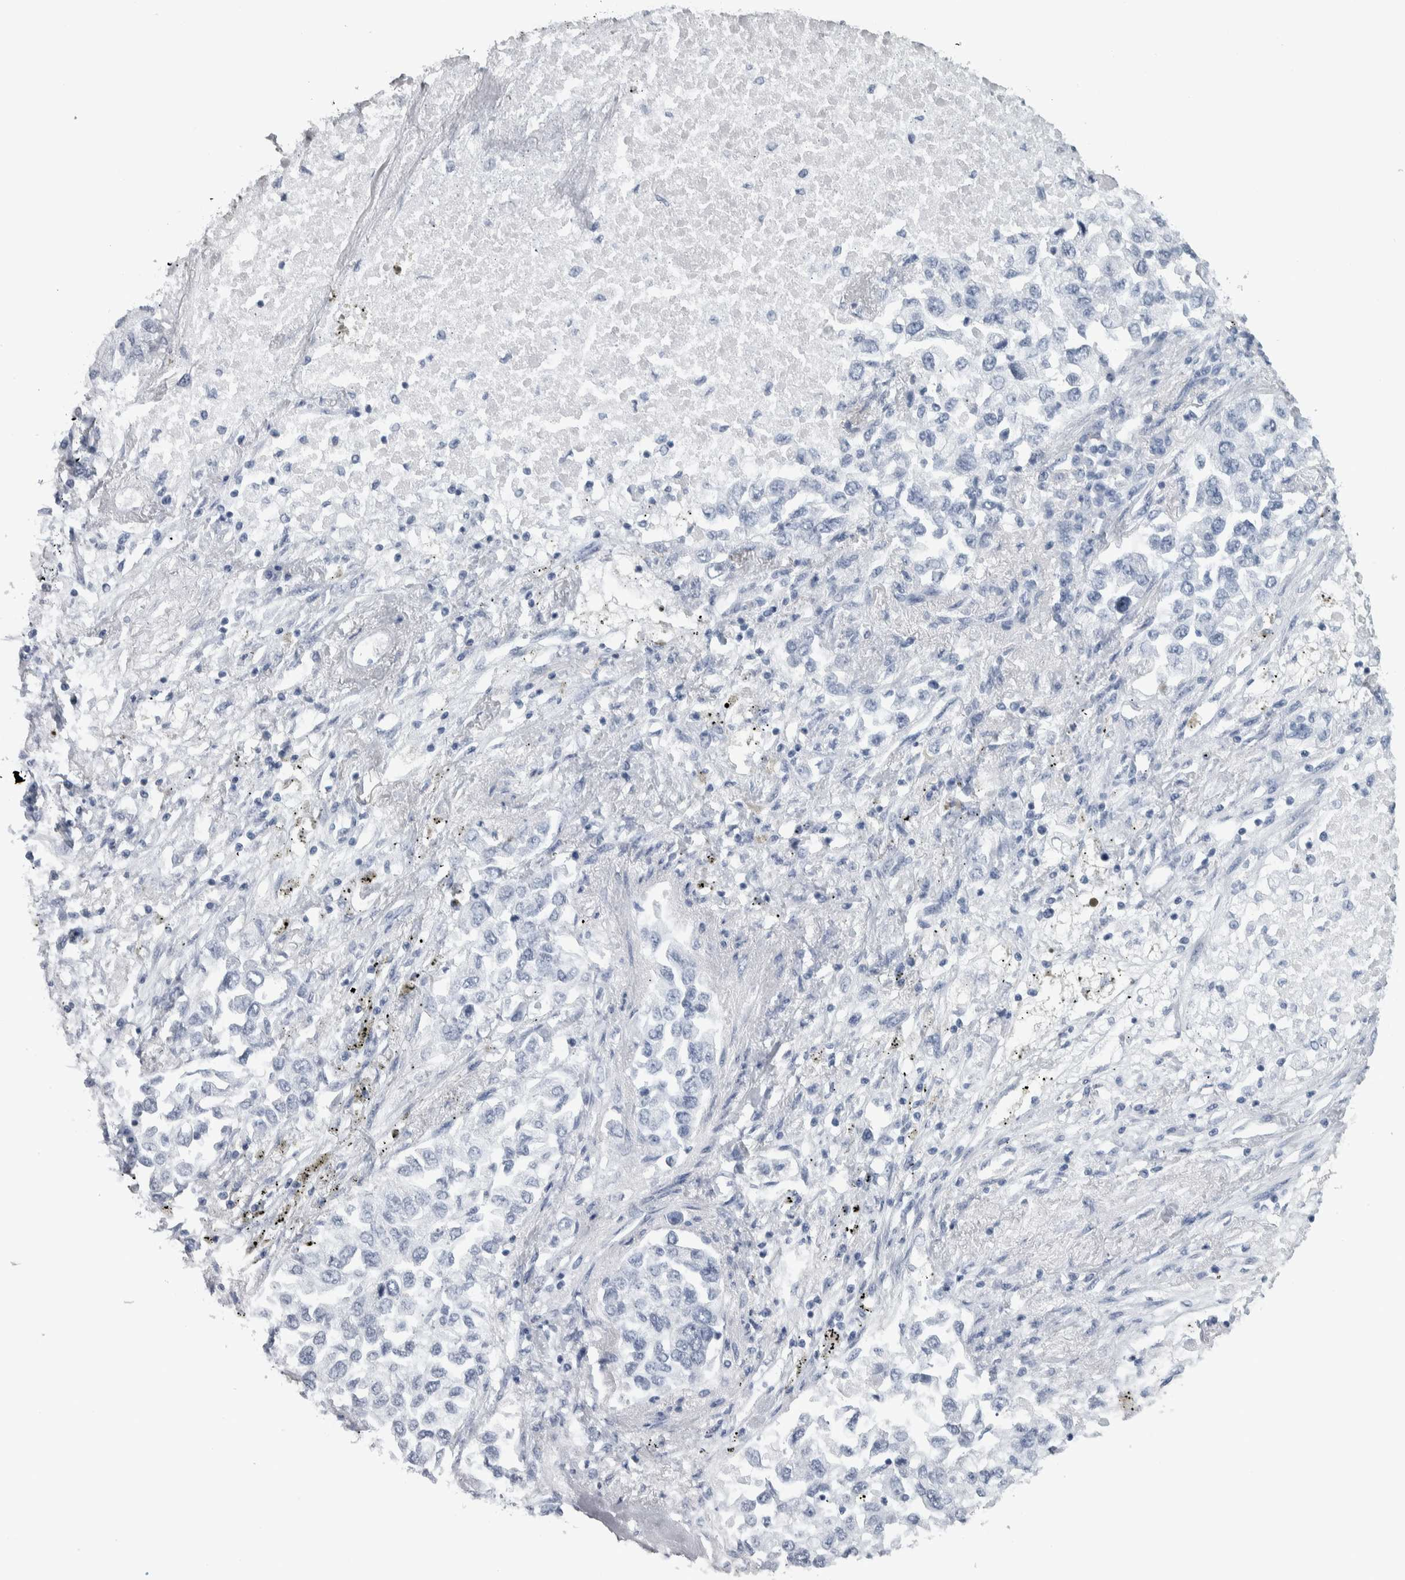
{"staining": {"intensity": "negative", "quantity": "none", "location": "none"}, "tissue": "lung cancer", "cell_type": "Tumor cells", "image_type": "cancer", "snomed": [{"axis": "morphology", "description": "Inflammation, NOS"}, {"axis": "morphology", "description": "Adenocarcinoma, NOS"}, {"axis": "topography", "description": "Lung"}], "caption": "IHC image of neoplastic tissue: adenocarcinoma (lung) stained with DAB (3,3'-diaminobenzidine) exhibits no significant protein positivity in tumor cells.", "gene": "CDH17", "patient": {"sex": "male", "age": 63}}